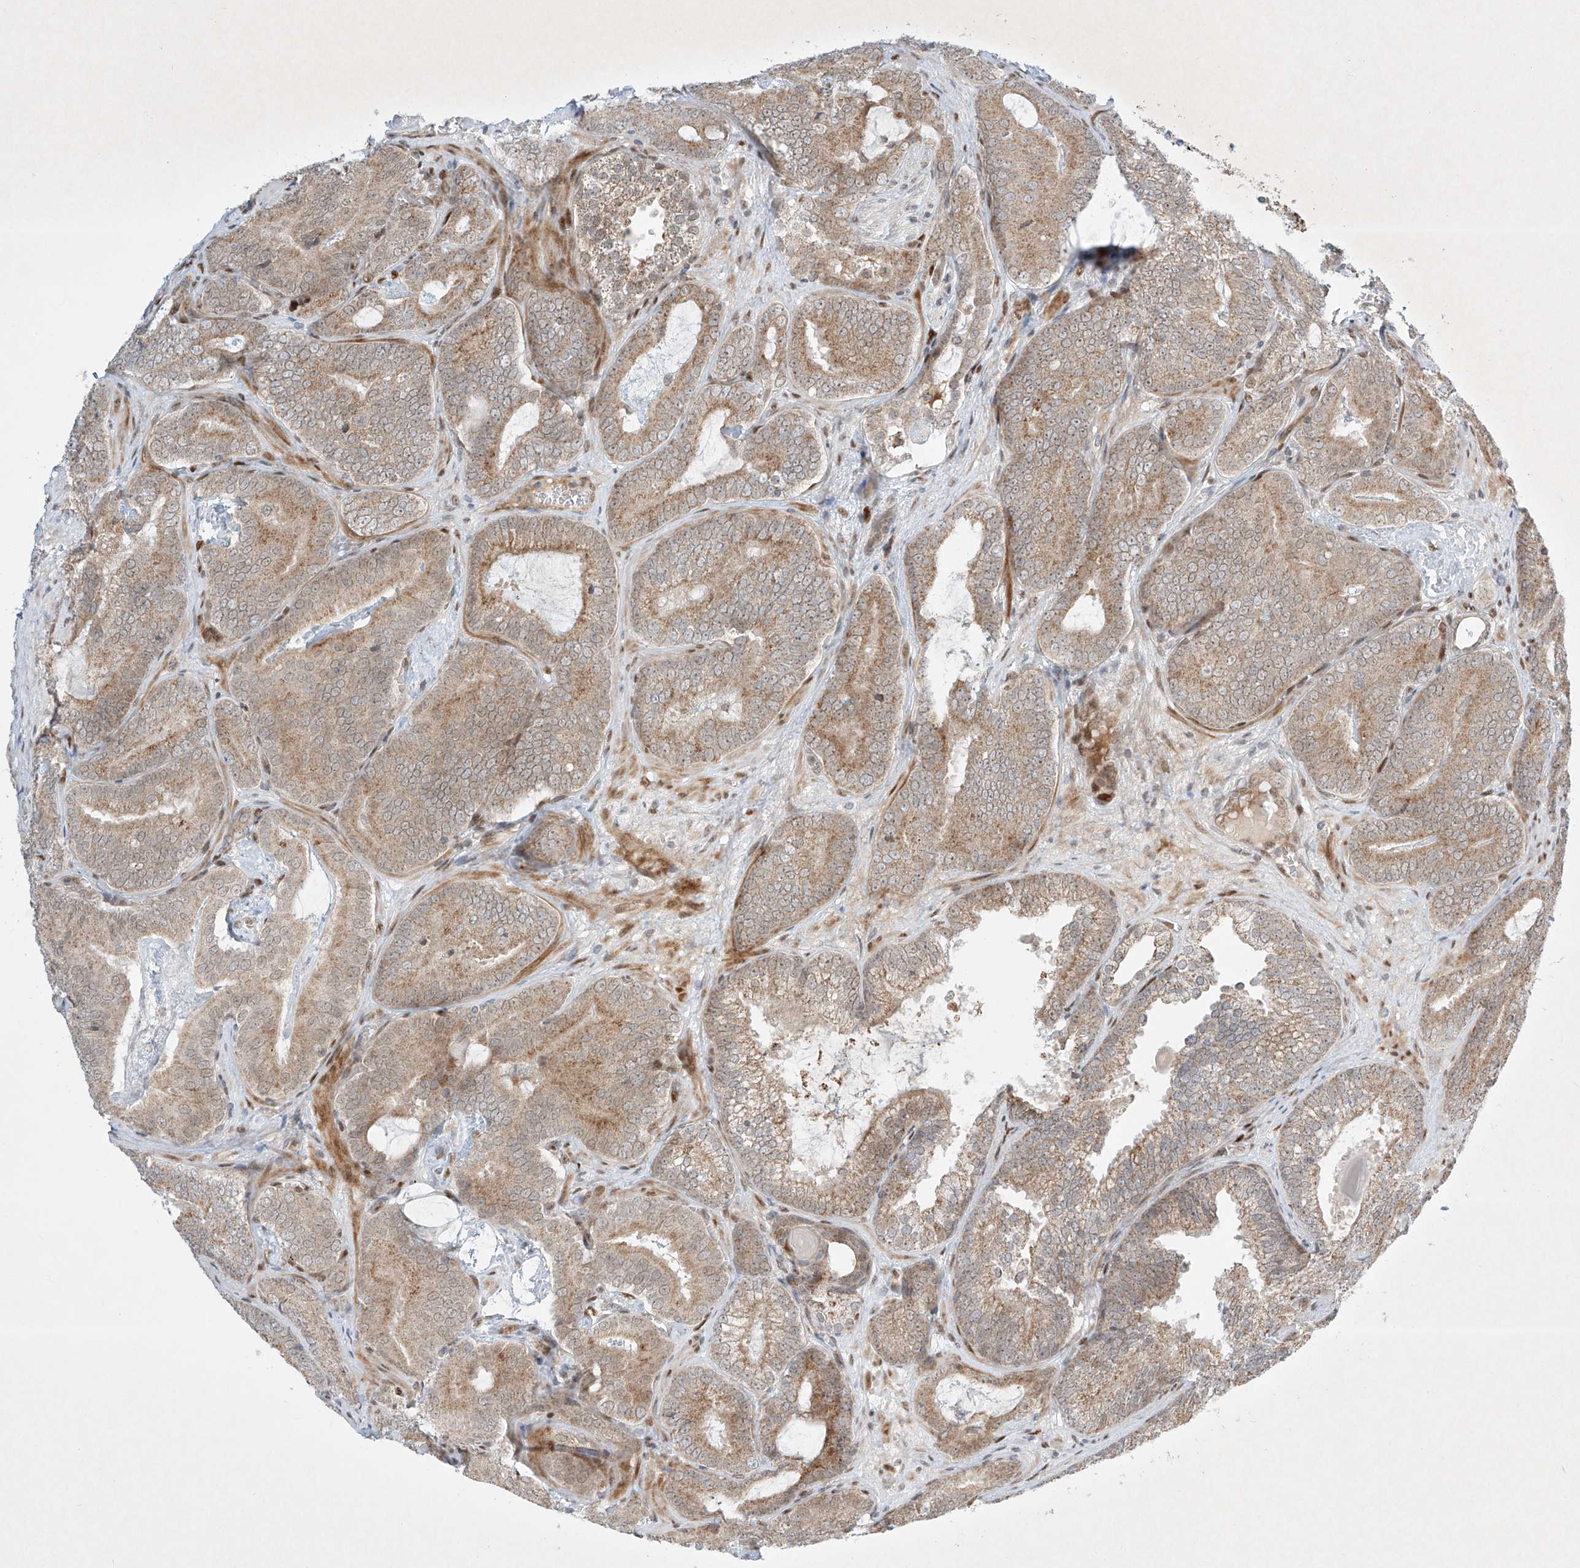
{"staining": {"intensity": "moderate", "quantity": "25%-75%", "location": "cytoplasmic/membranous"}, "tissue": "prostate cancer", "cell_type": "Tumor cells", "image_type": "cancer", "snomed": [{"axis": "morphology", "description": "Adenocarcinoma, High grade"}, {"axis": "topography", "description": "Prostate"}], "caption": "Immunohistochemical staining of prostate cancer (adenocarcinoma (high-grade)) shows moderate cytoplasmic/membranous protein expression in approximately 25%-75% of tumor cells. The staining was performed using DAB (3,3'-diaminobenzidine), with brown indicating positive protein expression. Nuclei are stained blue with hematoxylin.", "gene": "EPG5", "patient": {"sex": "male", "age": 66}}